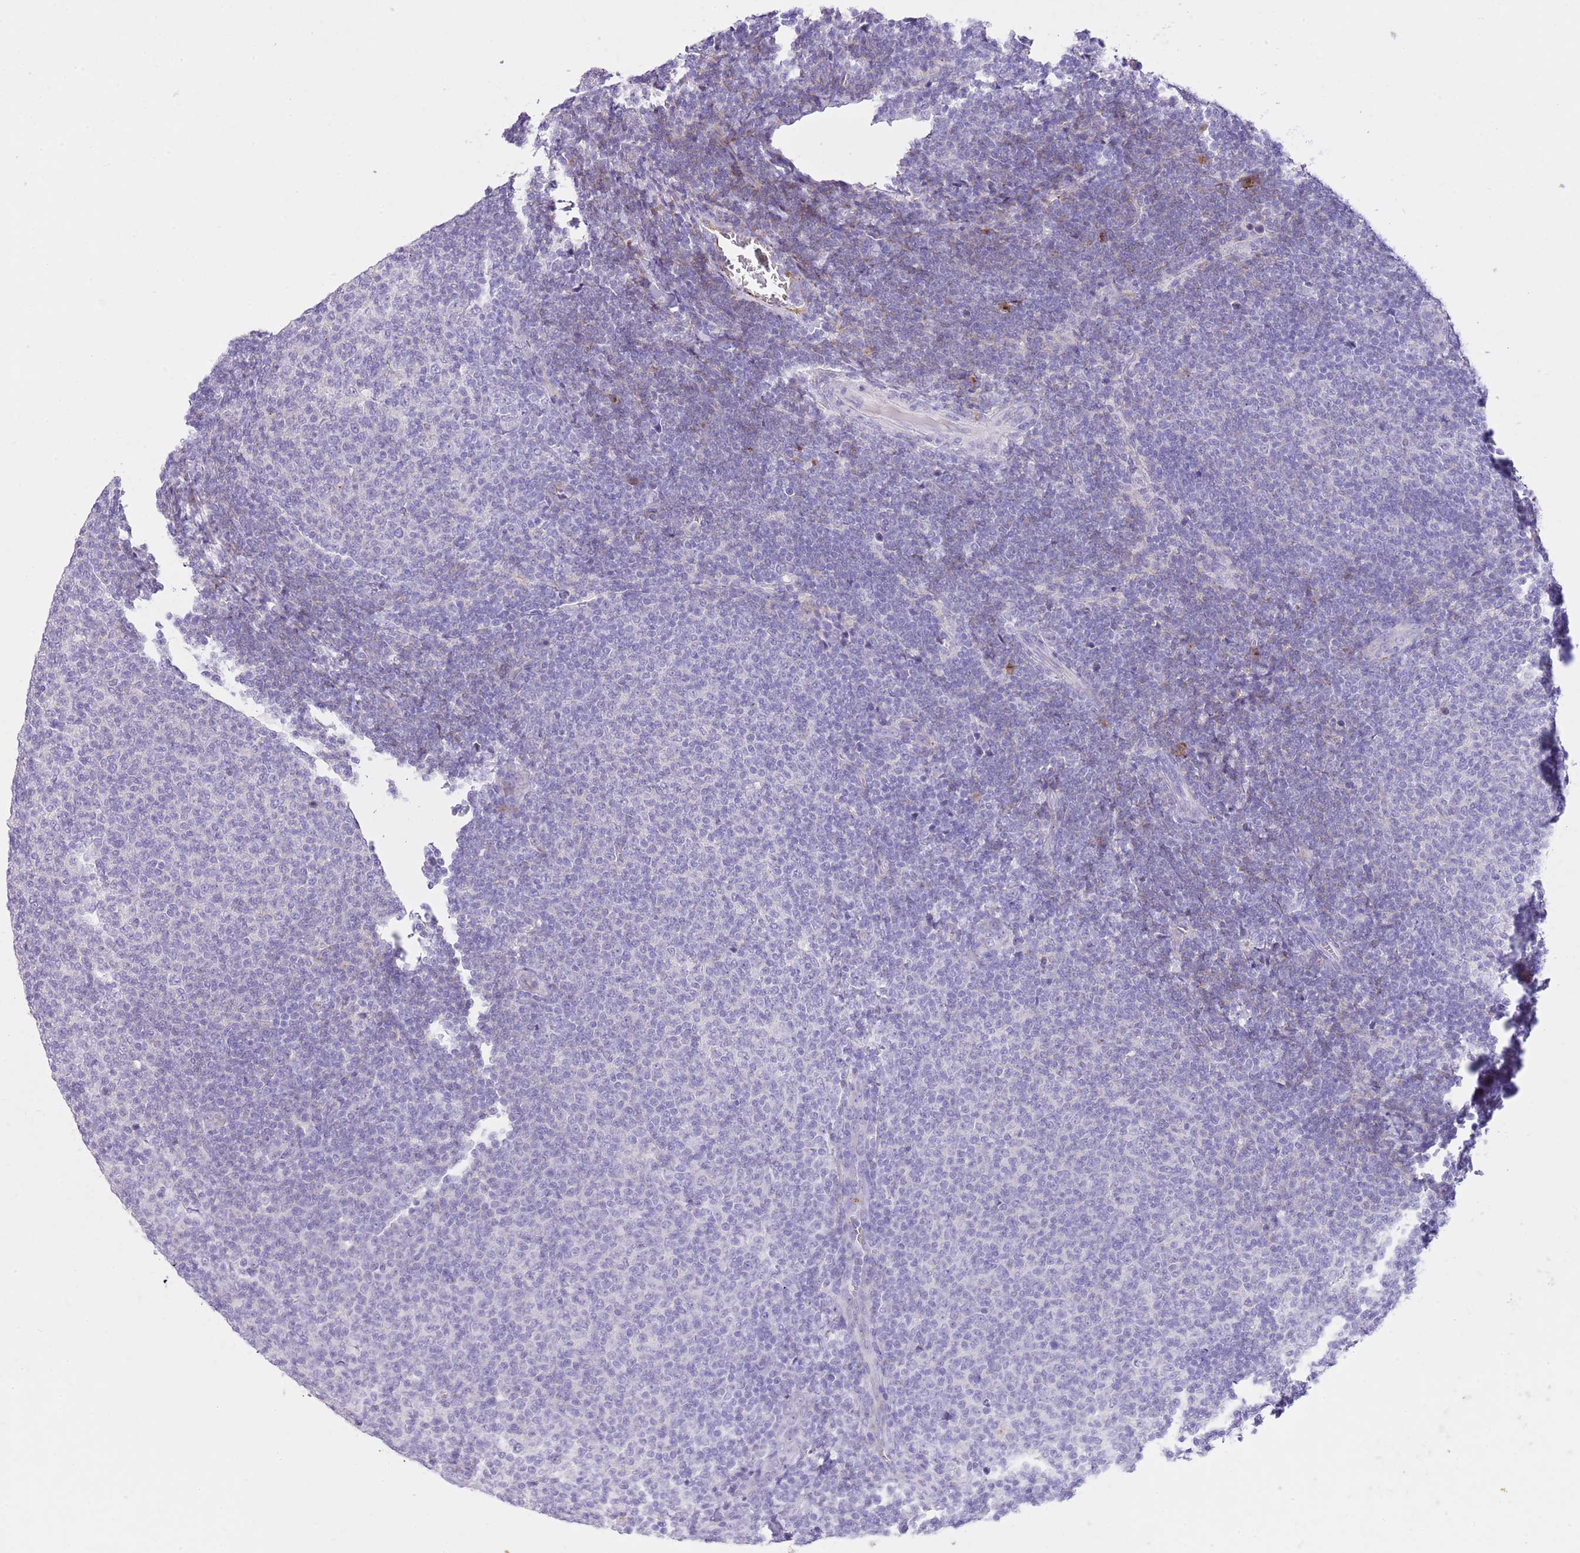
{"staining": {"intensity": "negative", "quantity": "none", "location": "none"}, "tissue": "lymphoma", "cell_type": "Tumor cells", "image_type": "cancer", "snomed": [{"axis": "morphology", "description": "Malignant lymphoma, non-Hodgkin's type, Low grade"}, {"axis": "topography", "description": "Lymph node"}], "caption": "The immunohistochemistry (IHC) histopathology image has no significant expression in tumor cells of malignant lymphoma, non-Hodgkin's type (low-grade) tissue. Brightfield microscopy of IHC stained with DAB (3,3'-diaminobenzidine) (brown) and hematoxylin (blue), captured at high magnification.", "gene": "CLEC2A", "patient": {"sex": "male", "age": 66}}